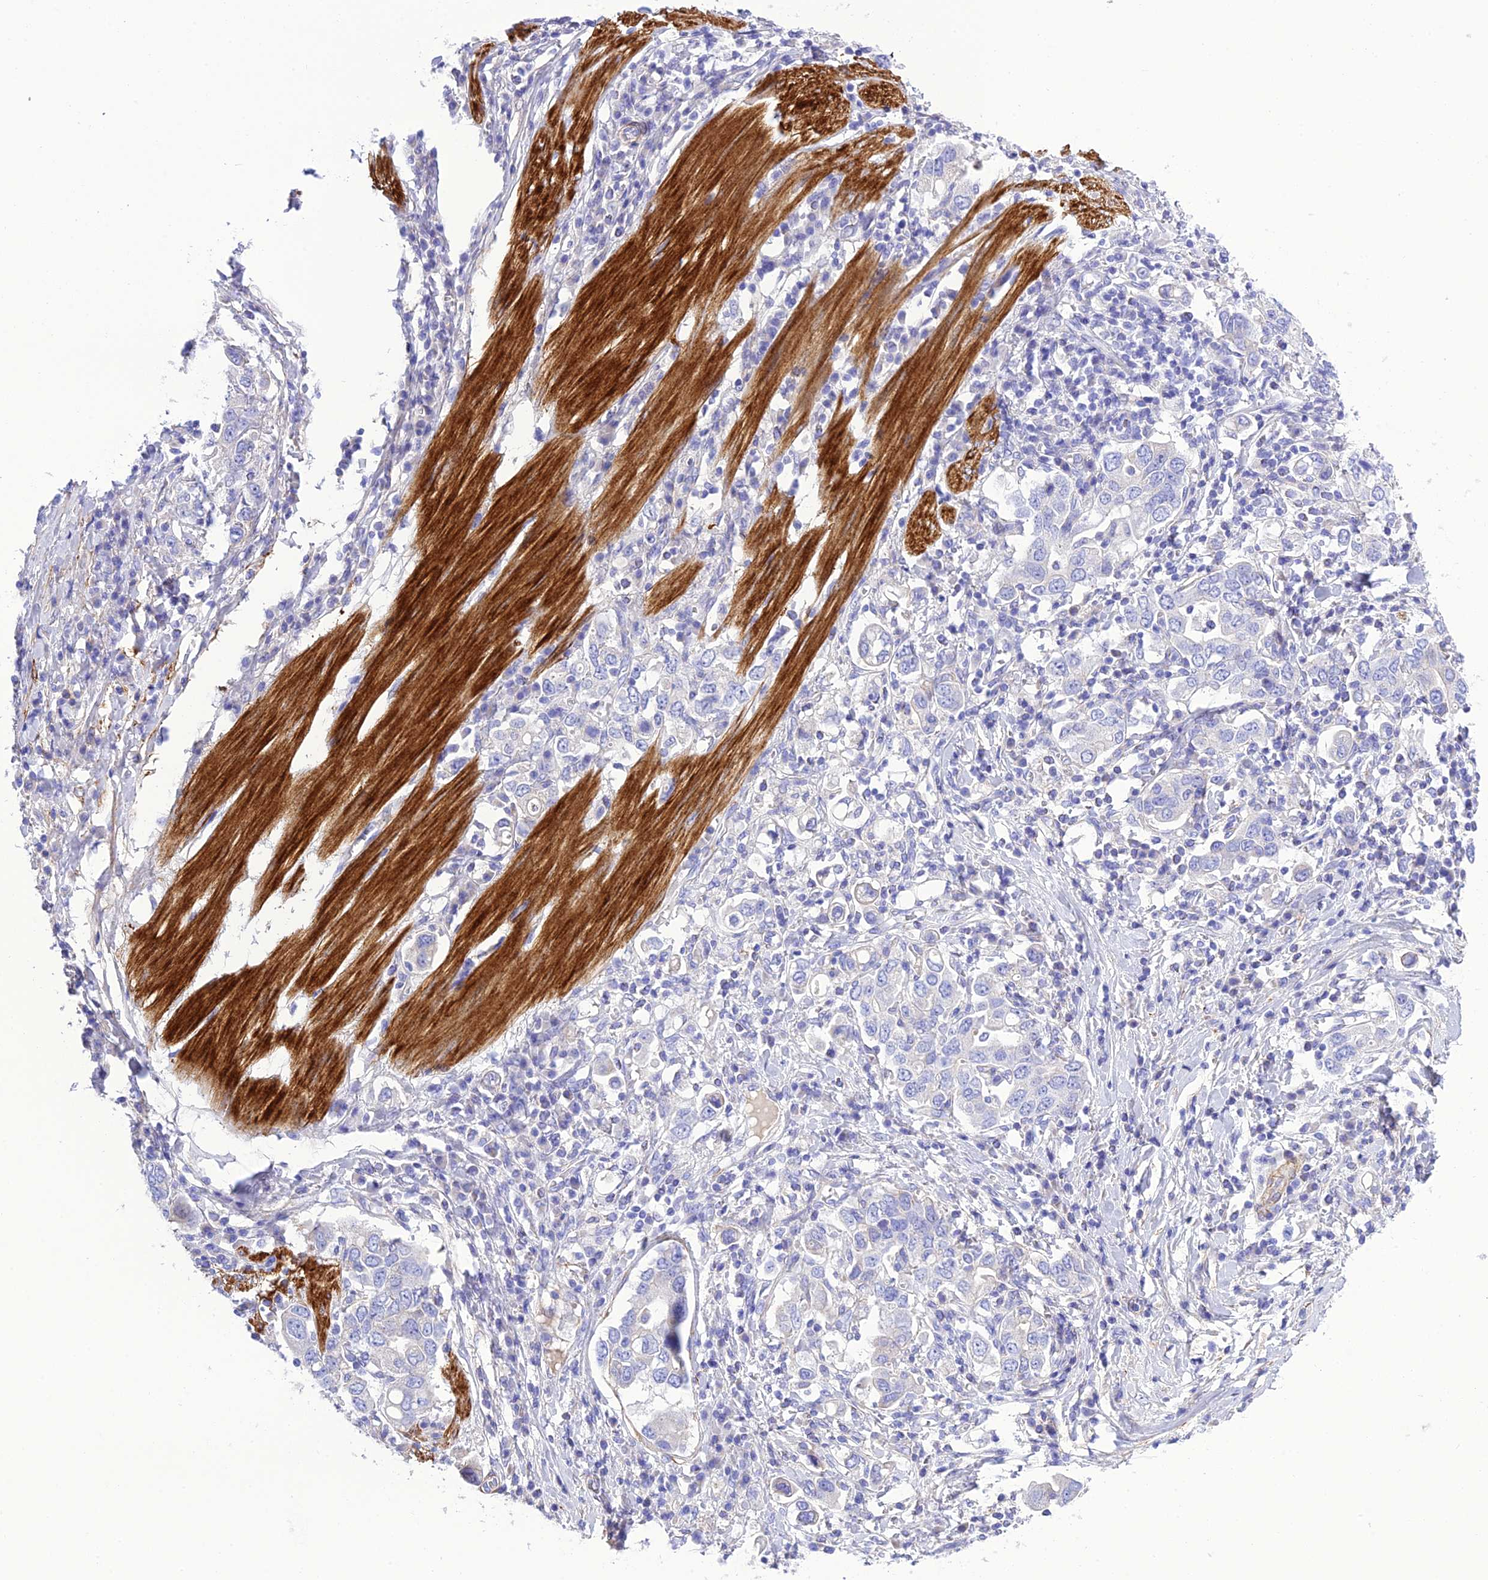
{"staining": {"intensity": "negative", "quantity": "none", "location": "none"}, "tissue": "stomach cancer", "cell_type": "Tumor cells", "image_type": "cancer", "snomed": [{"axis": "morphology", "description": "Adenocarcinoma, NOS"}, {"axis": "topography", "description": "Stomach, upper"}], "caption": "Micrograph shows no significant protein expression in tumor cells of adenocarcinoma (stomach).", "gene": "FRA10AC1", "patient": {"sex": "male", "age": 62}}